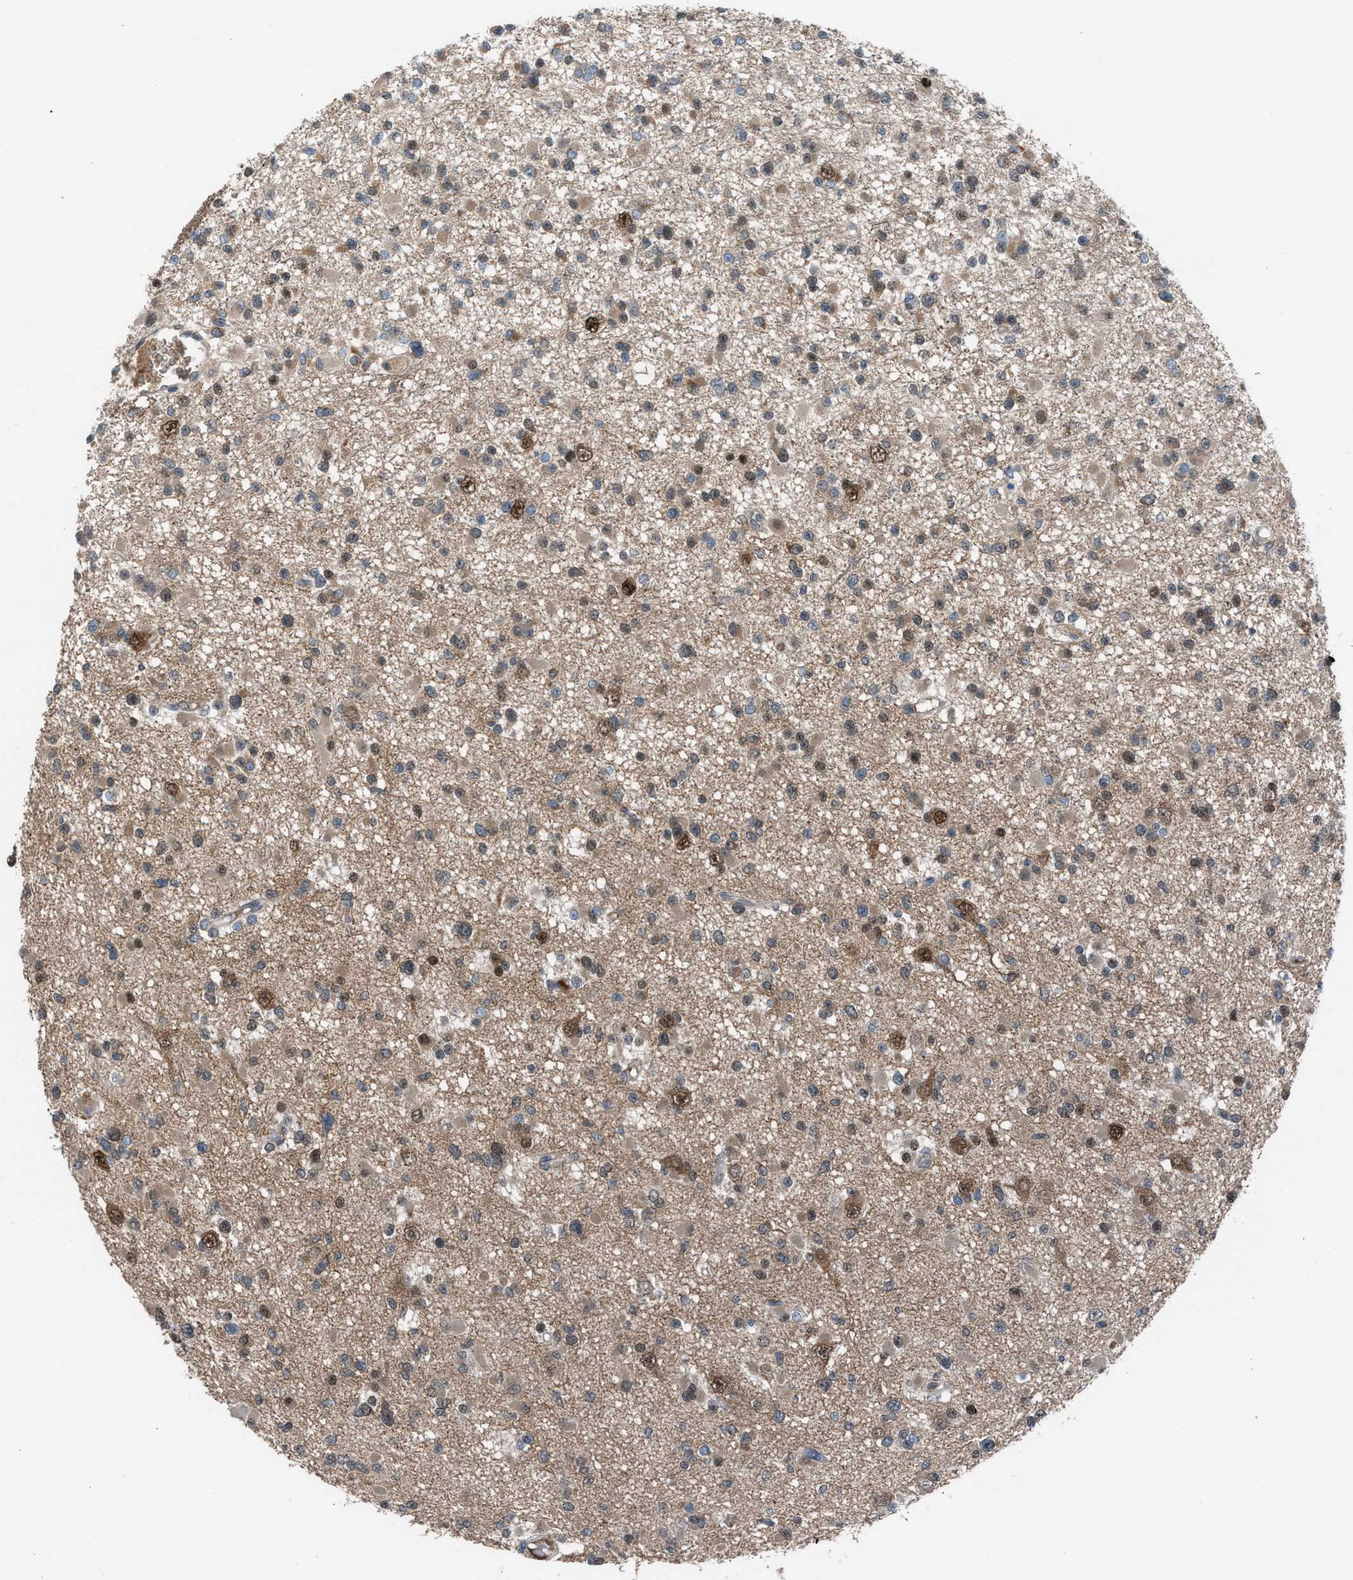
{"staining": {"intensity": "moderate", "quantity": "25%-75%", "location": "cytoplasmic/membranous,nuclear"}, "tissue": "glioma", "cell_type": "Tumor cells", "image_type": "cancer", "snomed": [{"axis": "morphology", "description": "Glioma, malignant, Low grade"}, {"axis": "topography", "description": "Brain"}], "caption": "The micrograph demonstrates immunohistochemical staining of glioma. There is moderate cytoplasmic/membranous and nuclear staining is present in approximately 25%-75% of tumor cells.", "gene": "CRTC1", "patient": {"sex": "female", "age": 22}}